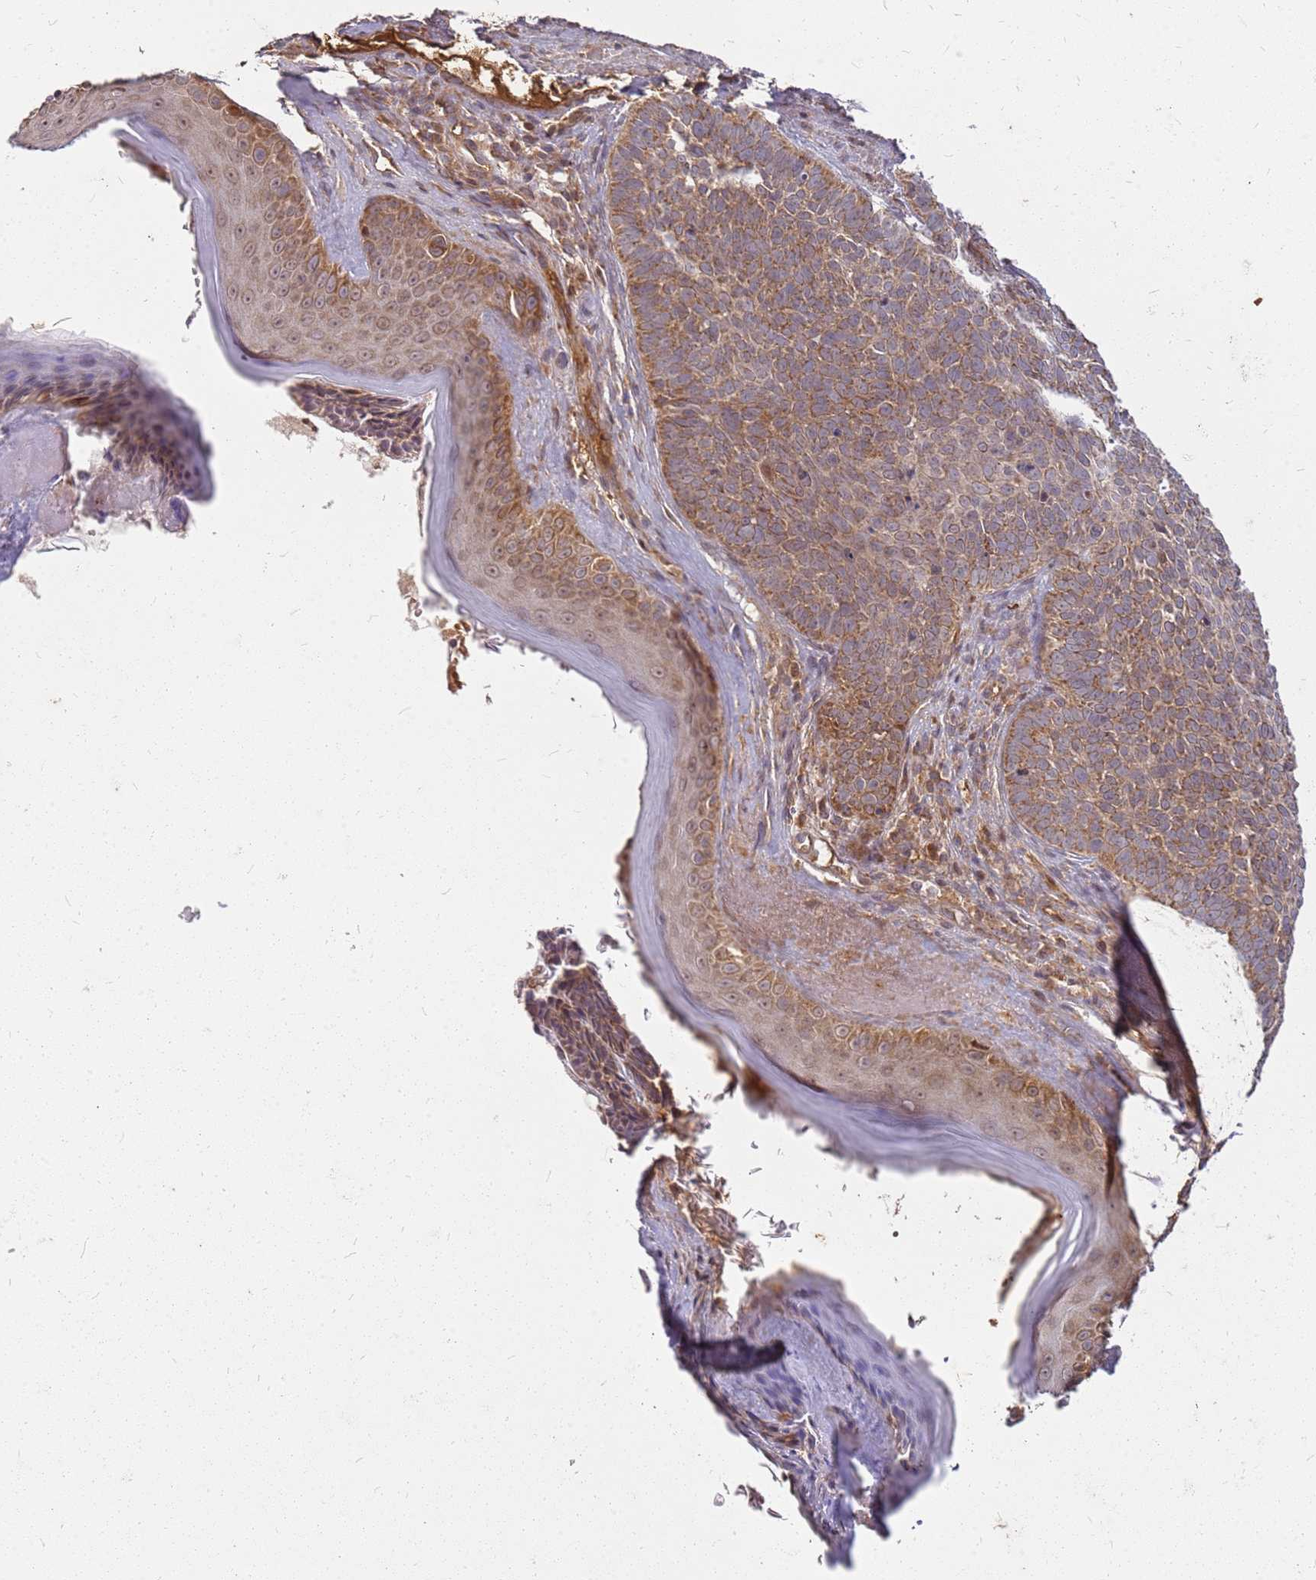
{"staining": {"intensity": "moderate", "quantity": ">75%", "location": "cytoplasmic/membranous"}, "tissue": "skin cancer", "cell_type": "Tumor cells", "image_type": "cancer", "snomed": [{"axis": "morphology", "description": "Basal cell carcinoma"}, {"axis": "topography", "description": "Skin"}], "caption": "High-magnification brightfield microscopy of basal cell carcinoma (skin) stained with DAB (brown) and counterstained with hematoxylin (blue). tumor cells exhibit moderate cytoplasmic/membranous staining is present in about>75% of cells. Ihc stains the protein in brown and the nuclei are stained blue.", "gene": "CCDC159", "patient": {"sex": "male", "age": 85}}